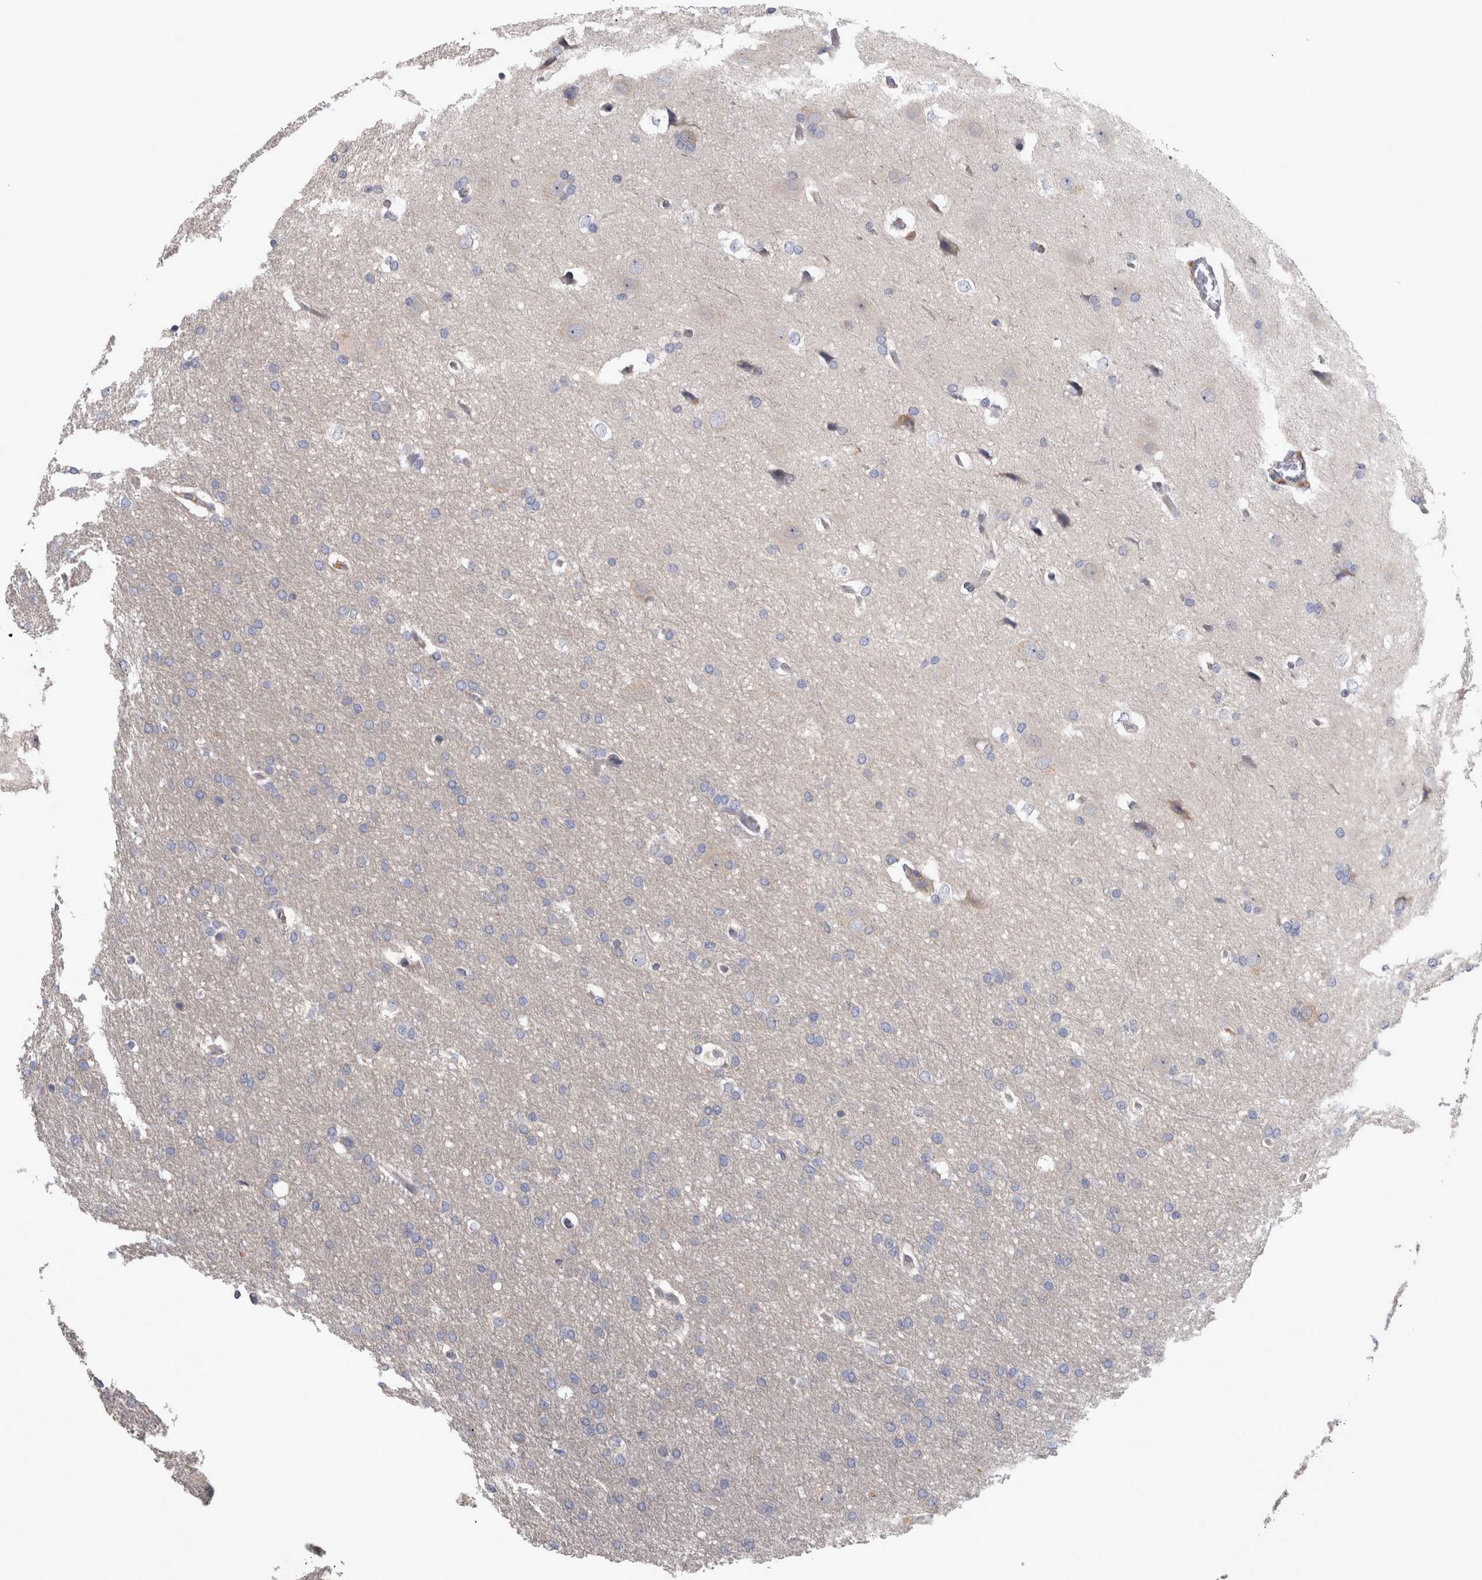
{"staining": {"intensity": "negative", "quantity": "none", "location": "none"}, "tissue": "glioma", "cell_type": "Tumor cells", "image_type": "cancer", "snomed": [{"axis": "morphology", "description": "Glioma, malignant, Low grade"}, {"axis": "topography", "description": "Brain"}], "caption": "Micrograph shows no protein staining in tumor cells of glioma tissue.", "gene": "PRKCI", "patient": {"sex": "female", "age": 37}}